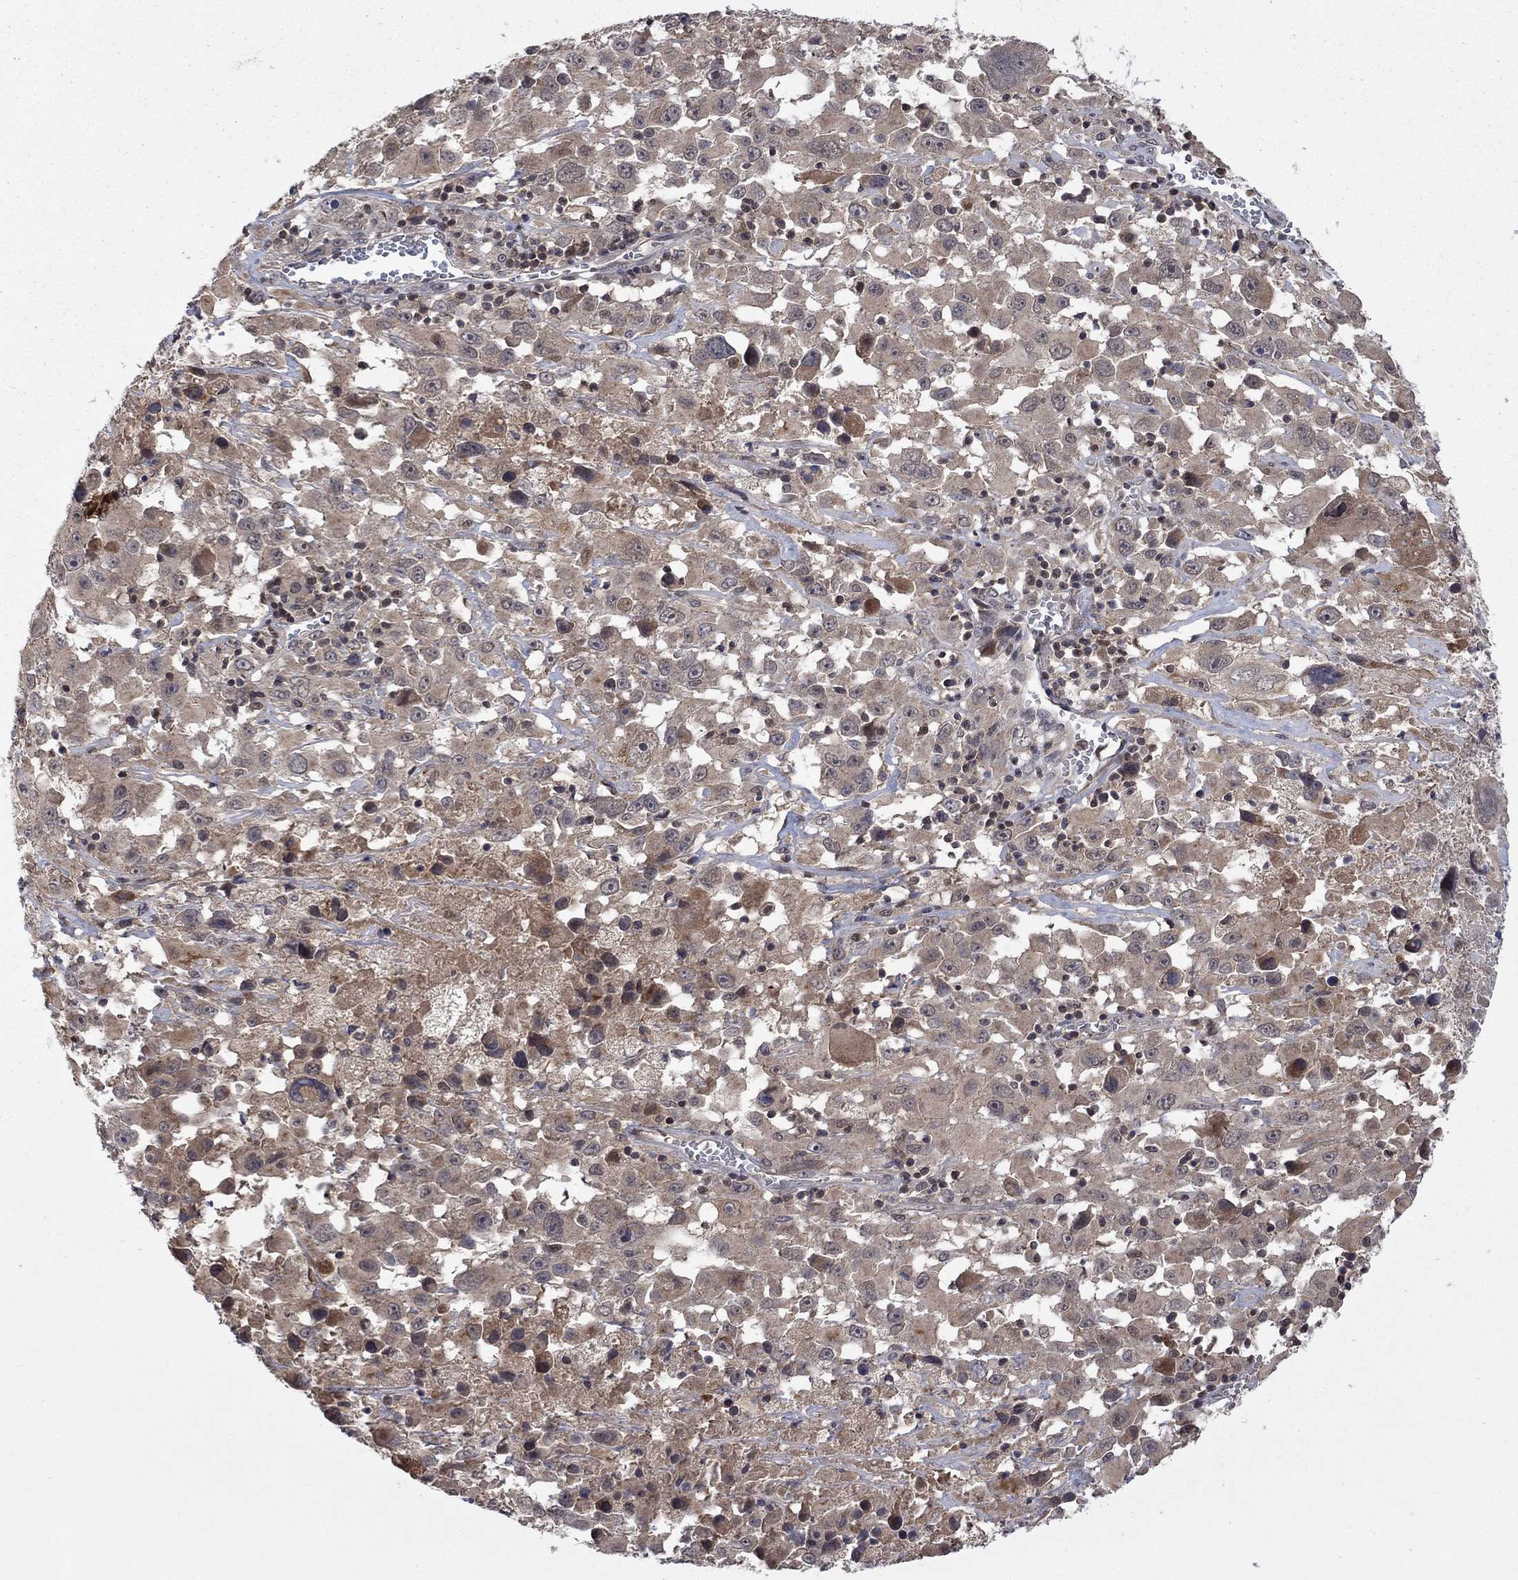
{"staining": {"intensity": "moderate", "quantity": "<25%", "location": "cytoplasmic/membranous"}, "tissue": "melanoma", "cell_type": "Tumor cells", "image_type": "cancer", "snomed": [{"axis": "morphology", "description": "Malignant melanoma, Metastatic site"}, {"axis": "topography", "description": "Lymph node"}], "caption": "Moderate cytoplasmic/membranous protein positivity is seen in about <25% of tumor cells in malignant melanoma (metastatic site).", "gene": "IAH1", "patient": {"sex": "male", "age": 50}}